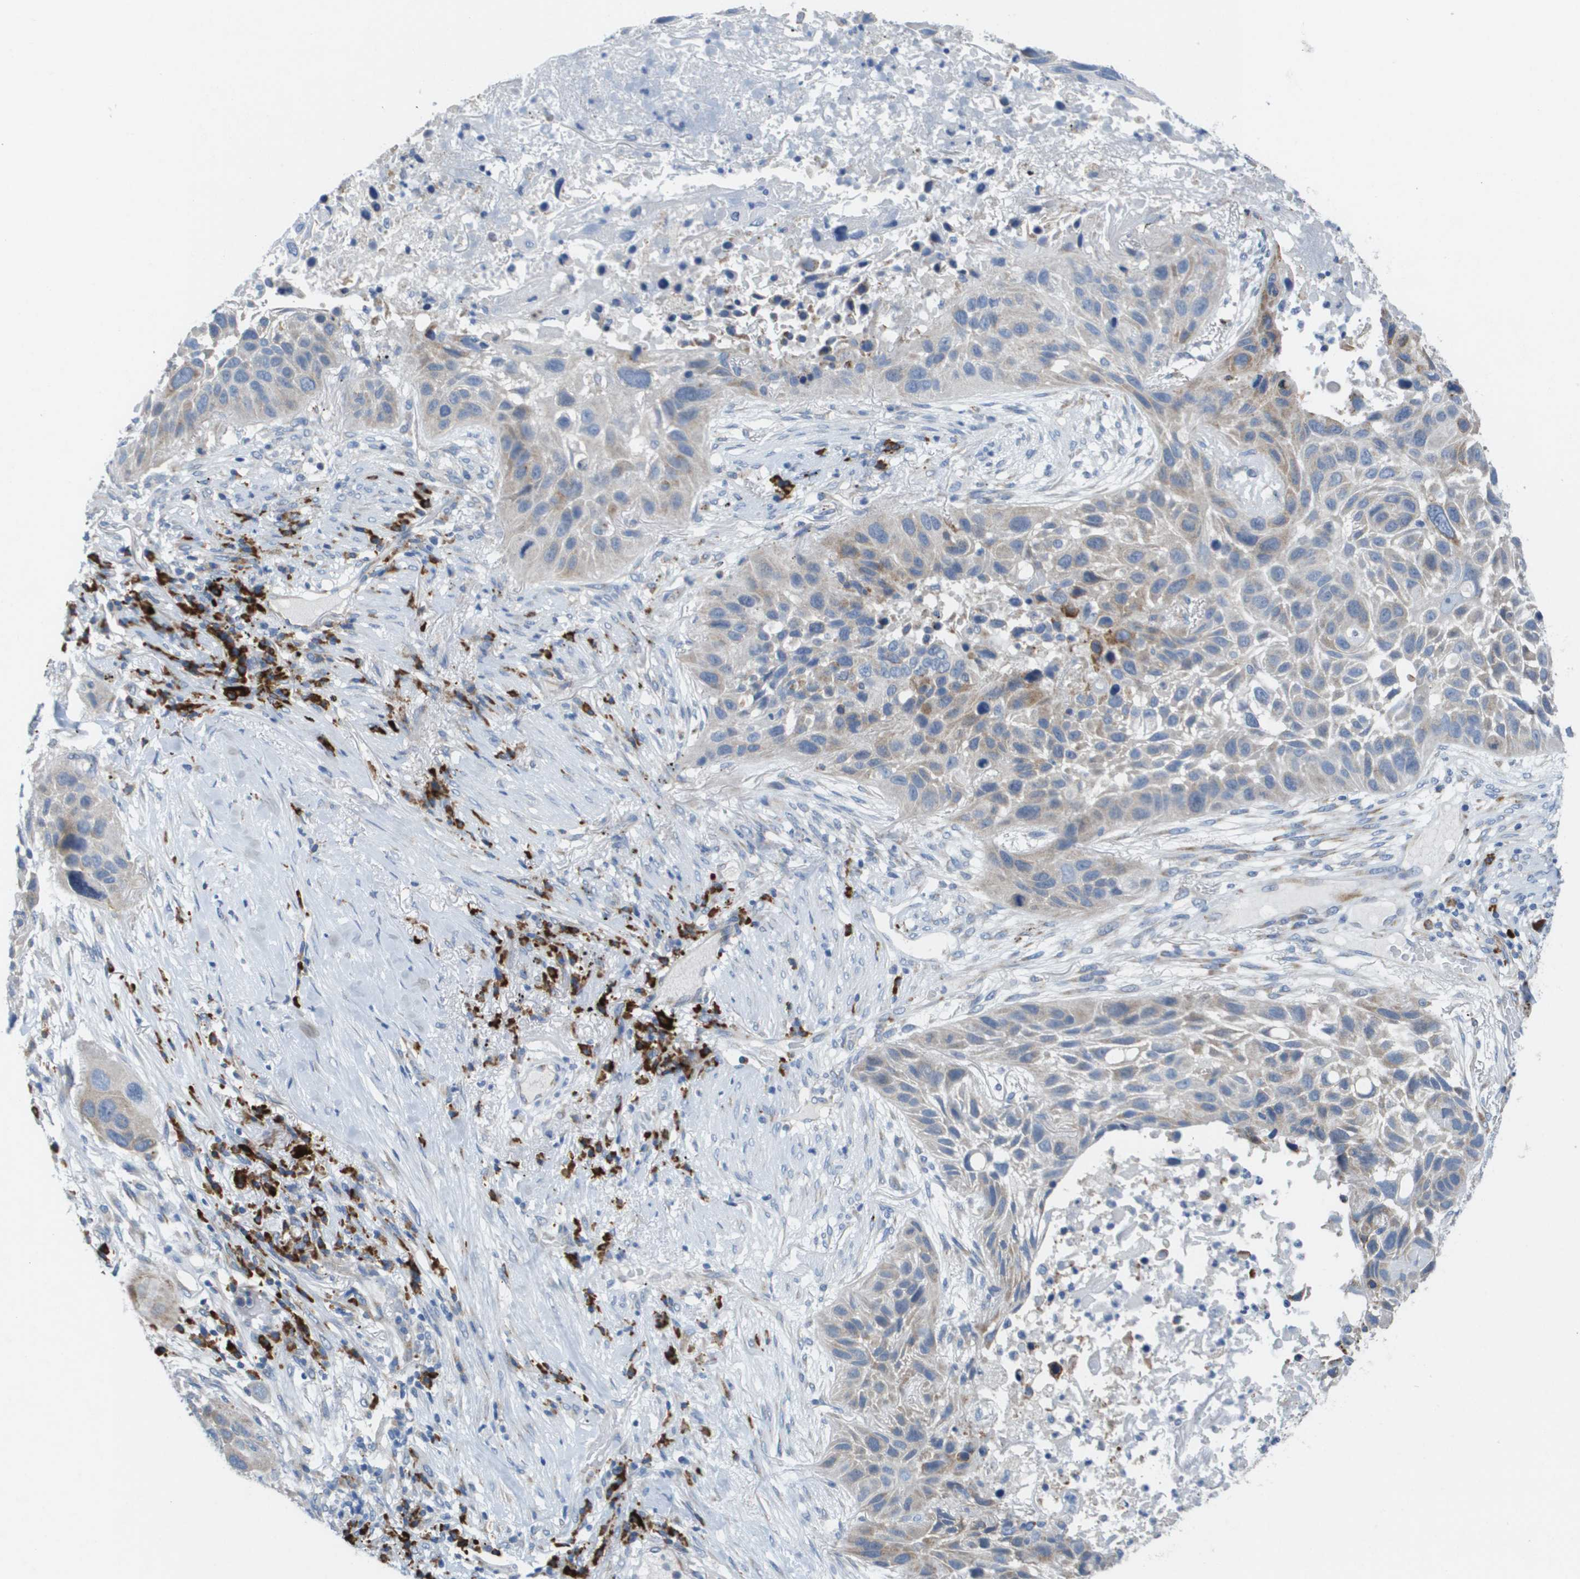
{"staining": {"intensity": "weak", "quantity": "<25%", "location": "cytoplasmic/membranous"}, "tissue": "lung cancer", "cell_type": "Tumor cells", "image_type": "cancer", "snomed": [{"axis": "morphology", "description": "Squamous cell carcinoma, NOS"}, {"axis": "topography", "description": "Lung"}], "caption": "A high-resolution image shows immunohistochemistry (IHC) staining of squamous cell carcinoma (lung), which displays no significant expression in tumor cells.", "gene": "CD3G", "patient": {"sex": "male", "age": 57}}